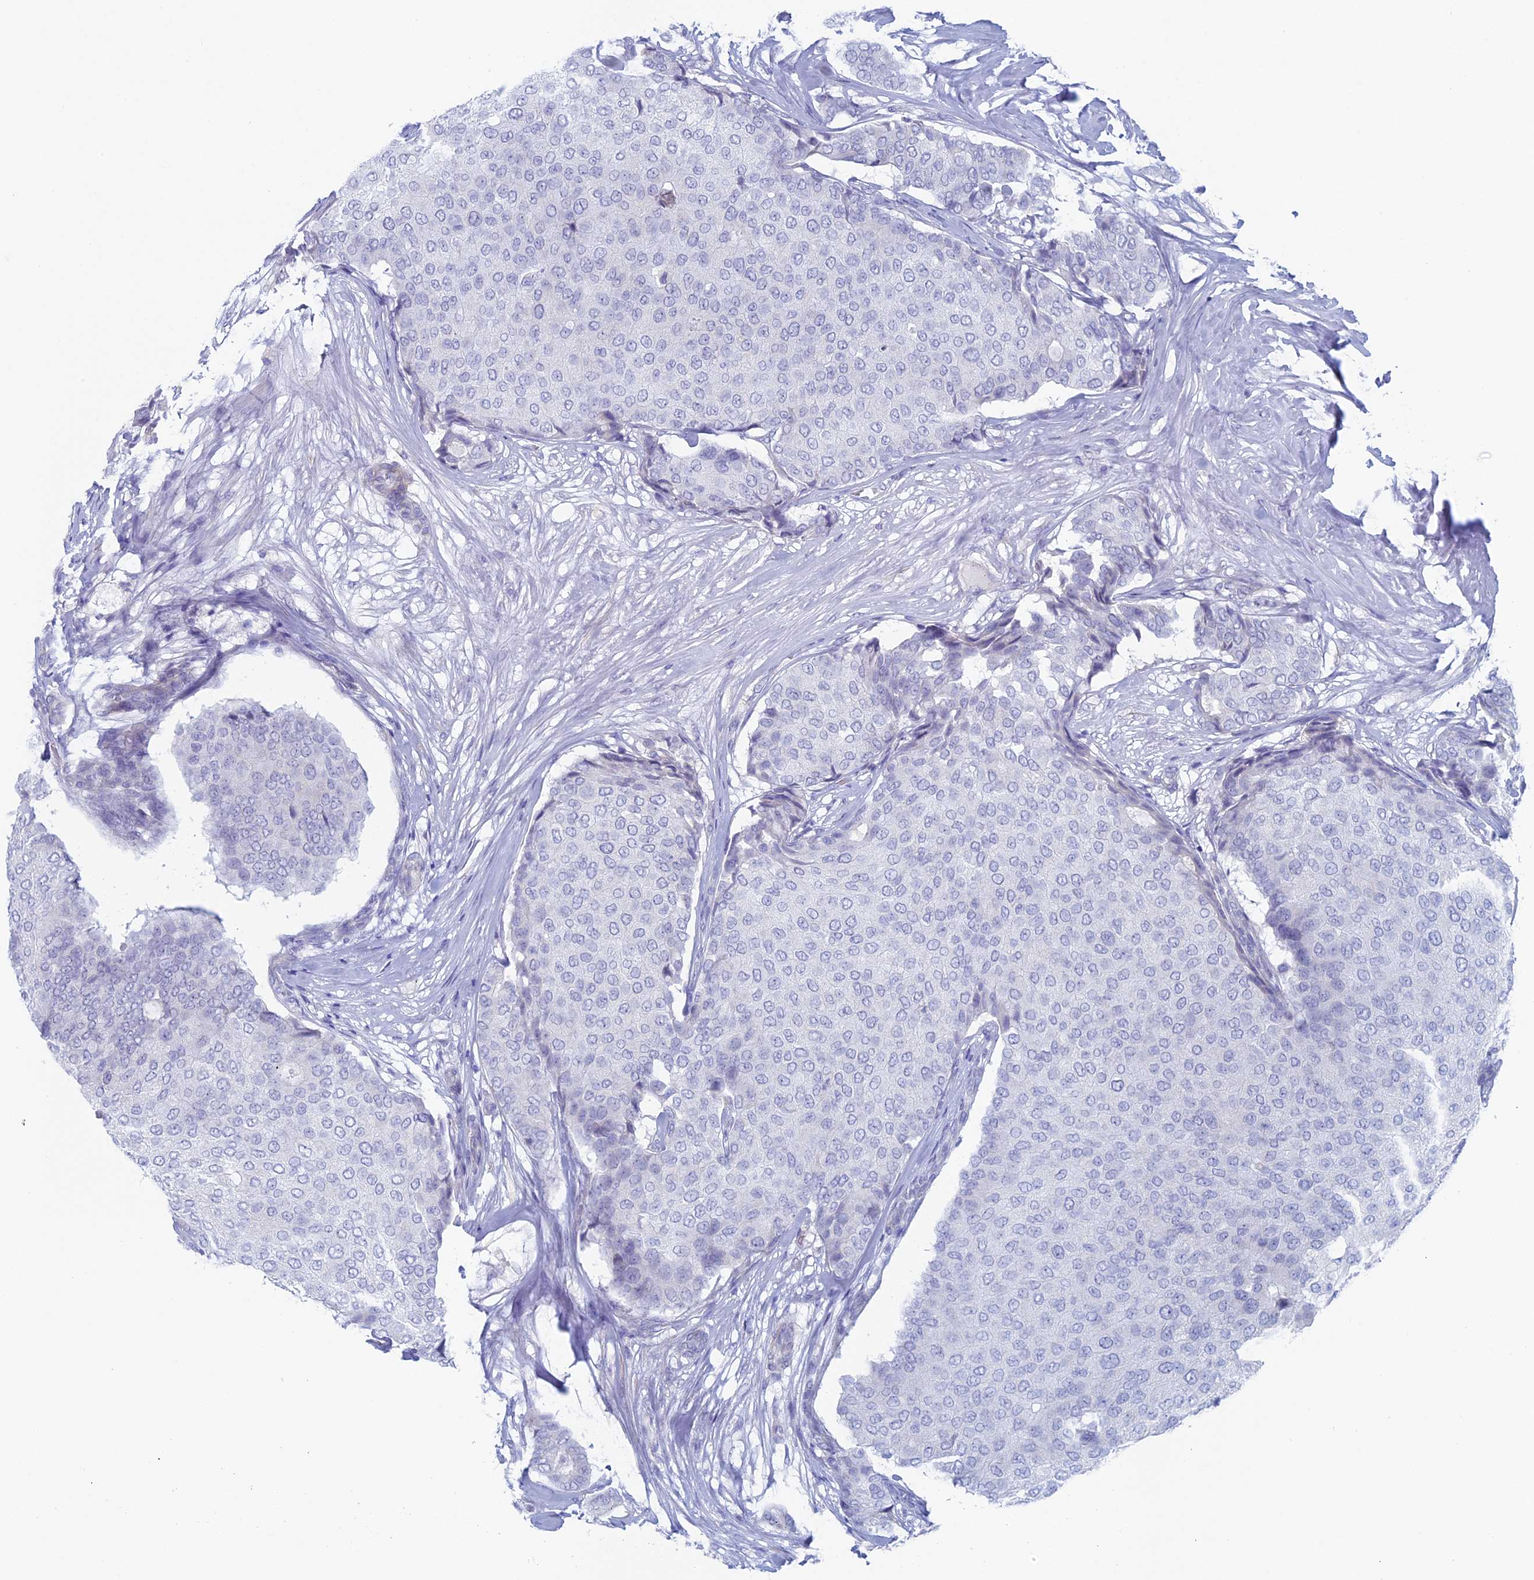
{"staining": {"intensity": "negative", "quantity": "none", "location": "none"}, "tissue": "breast cancer", "cell_type": "Tumor cells", "image_type": "cancer", "snomed": [{"axis": "morphology", "description": "Duct carcinoma"}, {"axis": "topography", "description": "Breast"}], "caption": "The micrograph shows no significant staining in tumor cells of breast cancer.", "gene": "MAGEB6", "patient": {"sex": "female", "age": 75}}